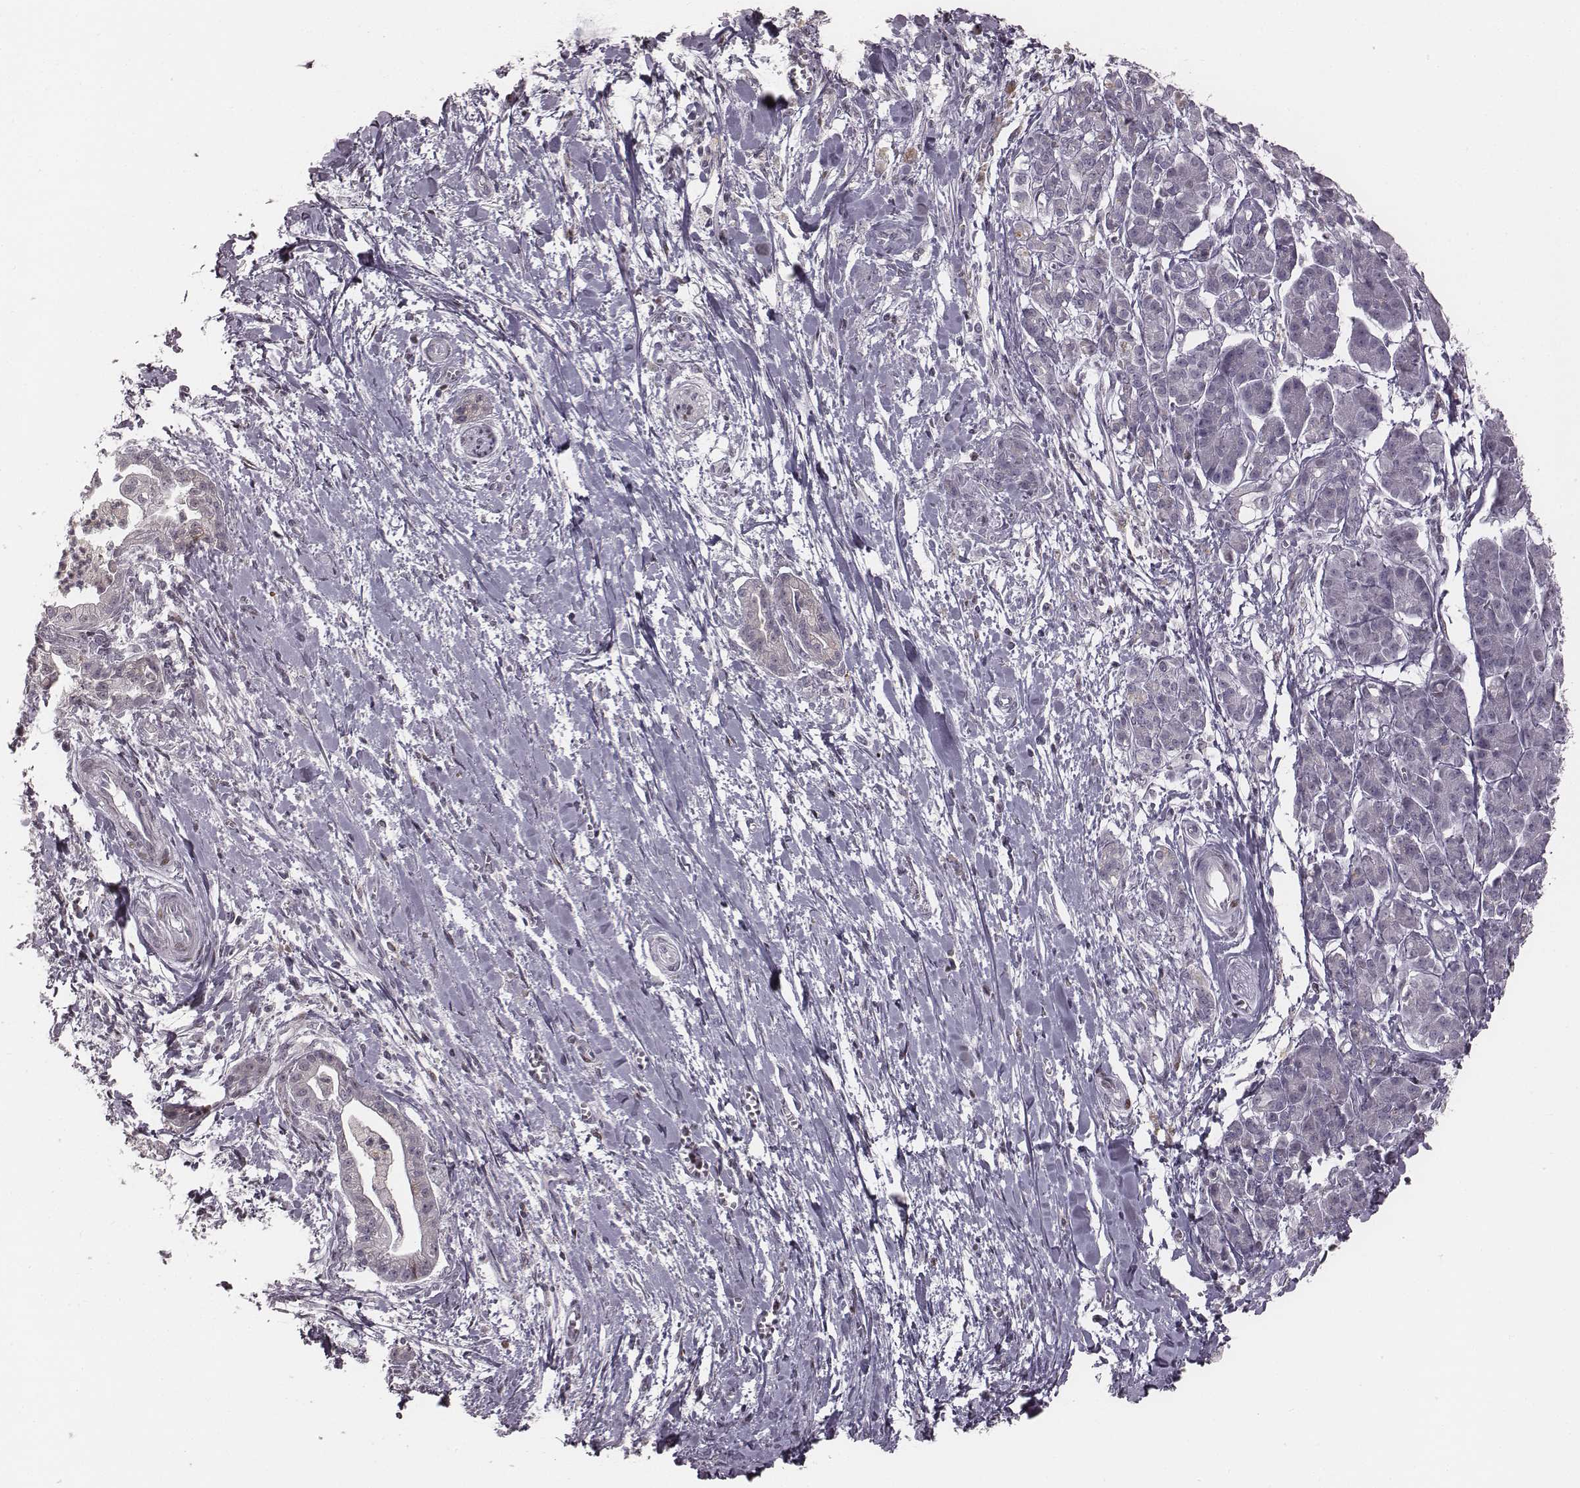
{"staining": {"intensity": "negative", "quantity": "none", "location": "none"}, "tissue": "pancreatic cancer", "cell_type": "Tumor cells", "image_type": "cancer", "snomed": [{"axis": "morphology", "description": "Normal tissue, NOS"}, {"axis": "morphology", "description": "Adenocarcinoma, NOS"}, {"axis": "topography", "description": "Lymph node"}, {"axis": "topography", "description": "Pancreas"}], "caption": "High magnification brightfield microscopy of pancreatic cancer stained with DAB (3,3'-diaminobenzidine) (brown) and counterstained with hematoxylin (blue): tumor cells show no significant positivity.", "gene": "NDC1", "patient": {"sex": "female", "age": 58}}